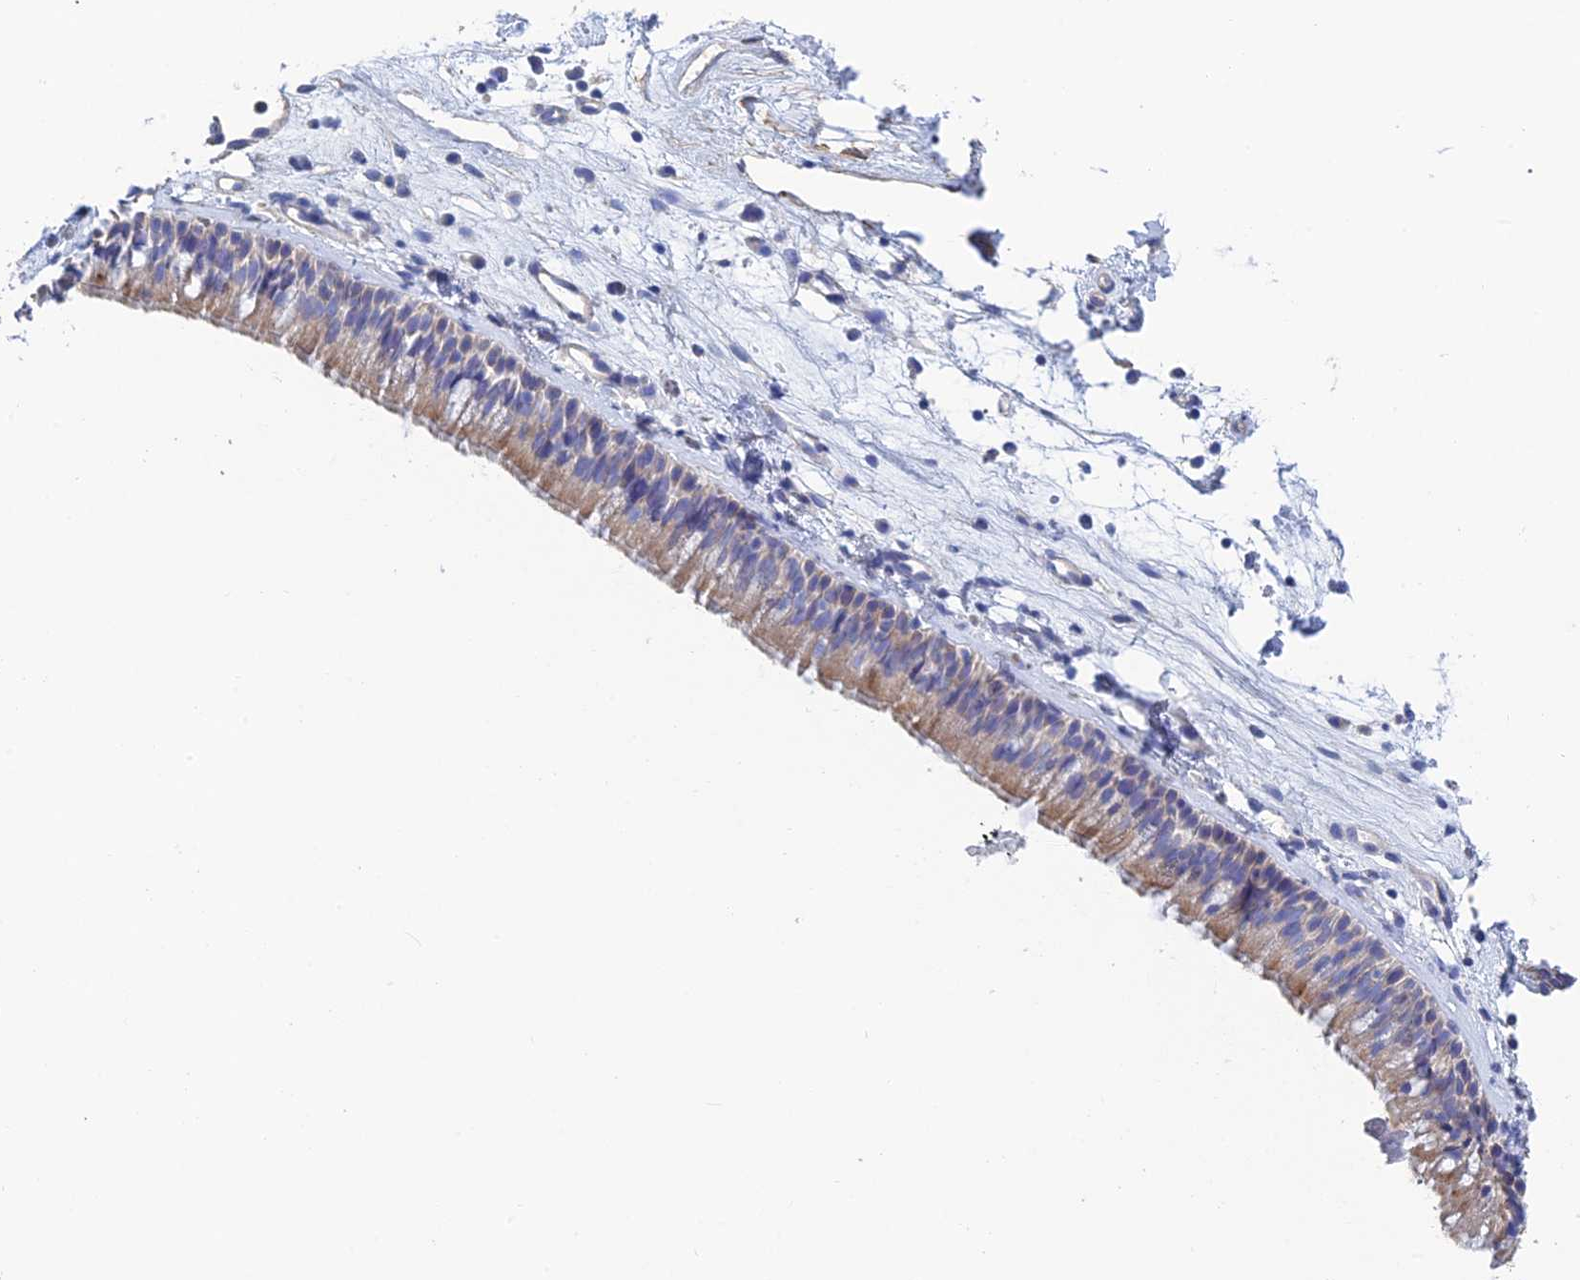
{"staining": {"intensity": "moderate", "quantity": ">75%", "location": "cytoplasmic/membranous"}, "tissue": "nasopharynx", "cell_type": "Respiratory epithelial cells", "image_type": "normal", "snomed": [{"axis": "morphology", "description": "Normal tissue, NOS"}, {"axis": "morphology", "description": "Inflammation, NOS"}, {"axis": "morphology", "description": "Malignant melanoma, Metastatic site"}, {"axis": "topography", "description": "Nasopharynx"}], "caption": "Immunohistochemistry image of benign nasopharynx: human nasopharynx stained using immunohistochemistry (IHC) displays medium levels of moderate protein expression localized specifically in the cytoplasmic/membranous of respiratory epithelial cells, appearing as a cytoplasmic/membranous brown color.", "gene": "PCDHA8", "patient": {"sex": "male", "age": 70}}